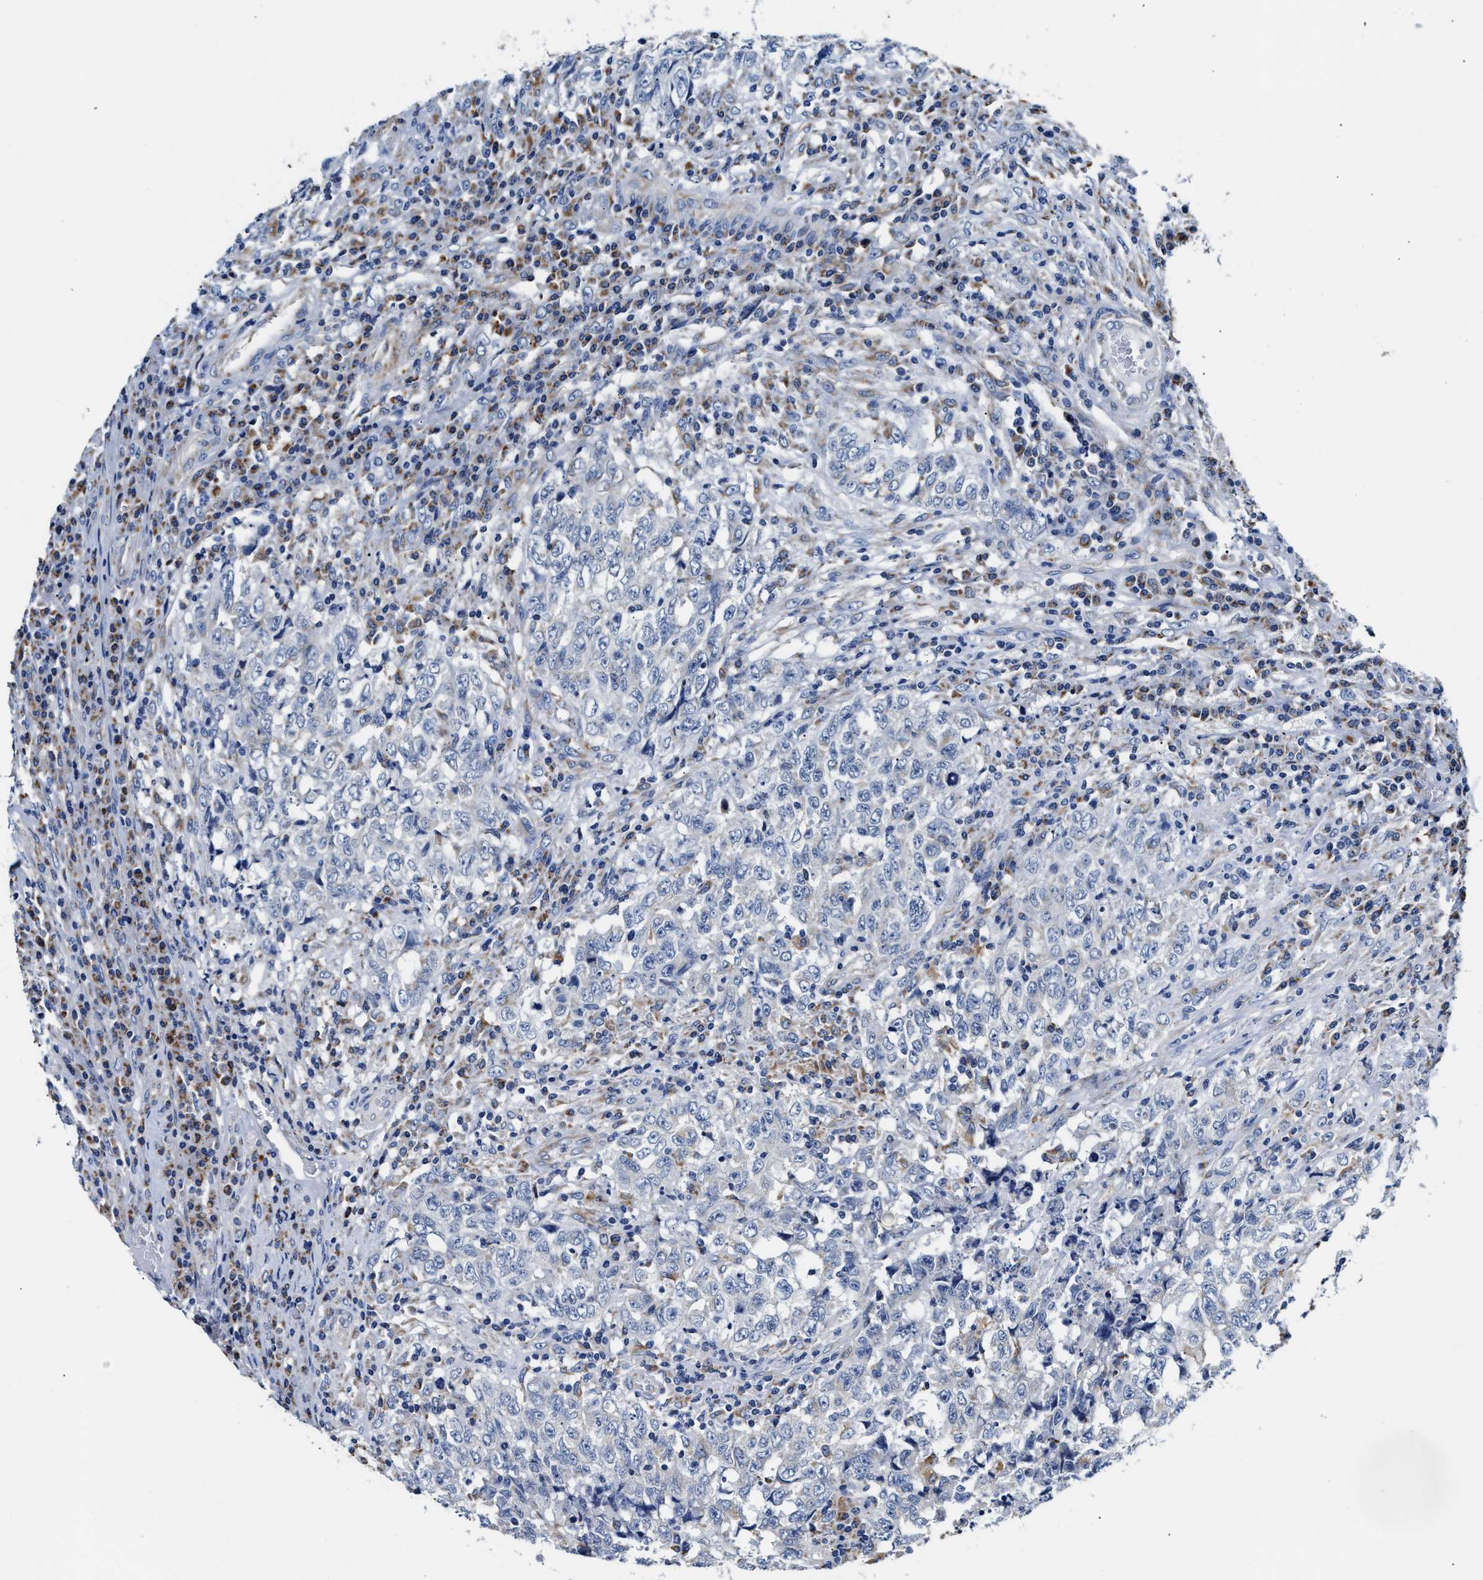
{"staining": {"intensity": "negative", "quantity": "none", "location": "none"}, "tissue": "testis cancer", "cell_type": "Tumor cells", "image_type": "cancer", "snomed": [{"axis": "morphology", "description": "Necrosis, NOS"}, {"axis": "morphology", "description": "Carcinoma, Embryonal, NOS"}, {"axis": "topography", "description": "Testis"}], "caption": "High magnification brightfield microscopy of testis cancer stained with DAB (3,3'-diaminobenzidine) (brown) and counterstained with hematoxylin (blue): tumor cells show no significant positivity.", "gene": "ACADVL", "patient": {"sex": "male", "age": 19}}